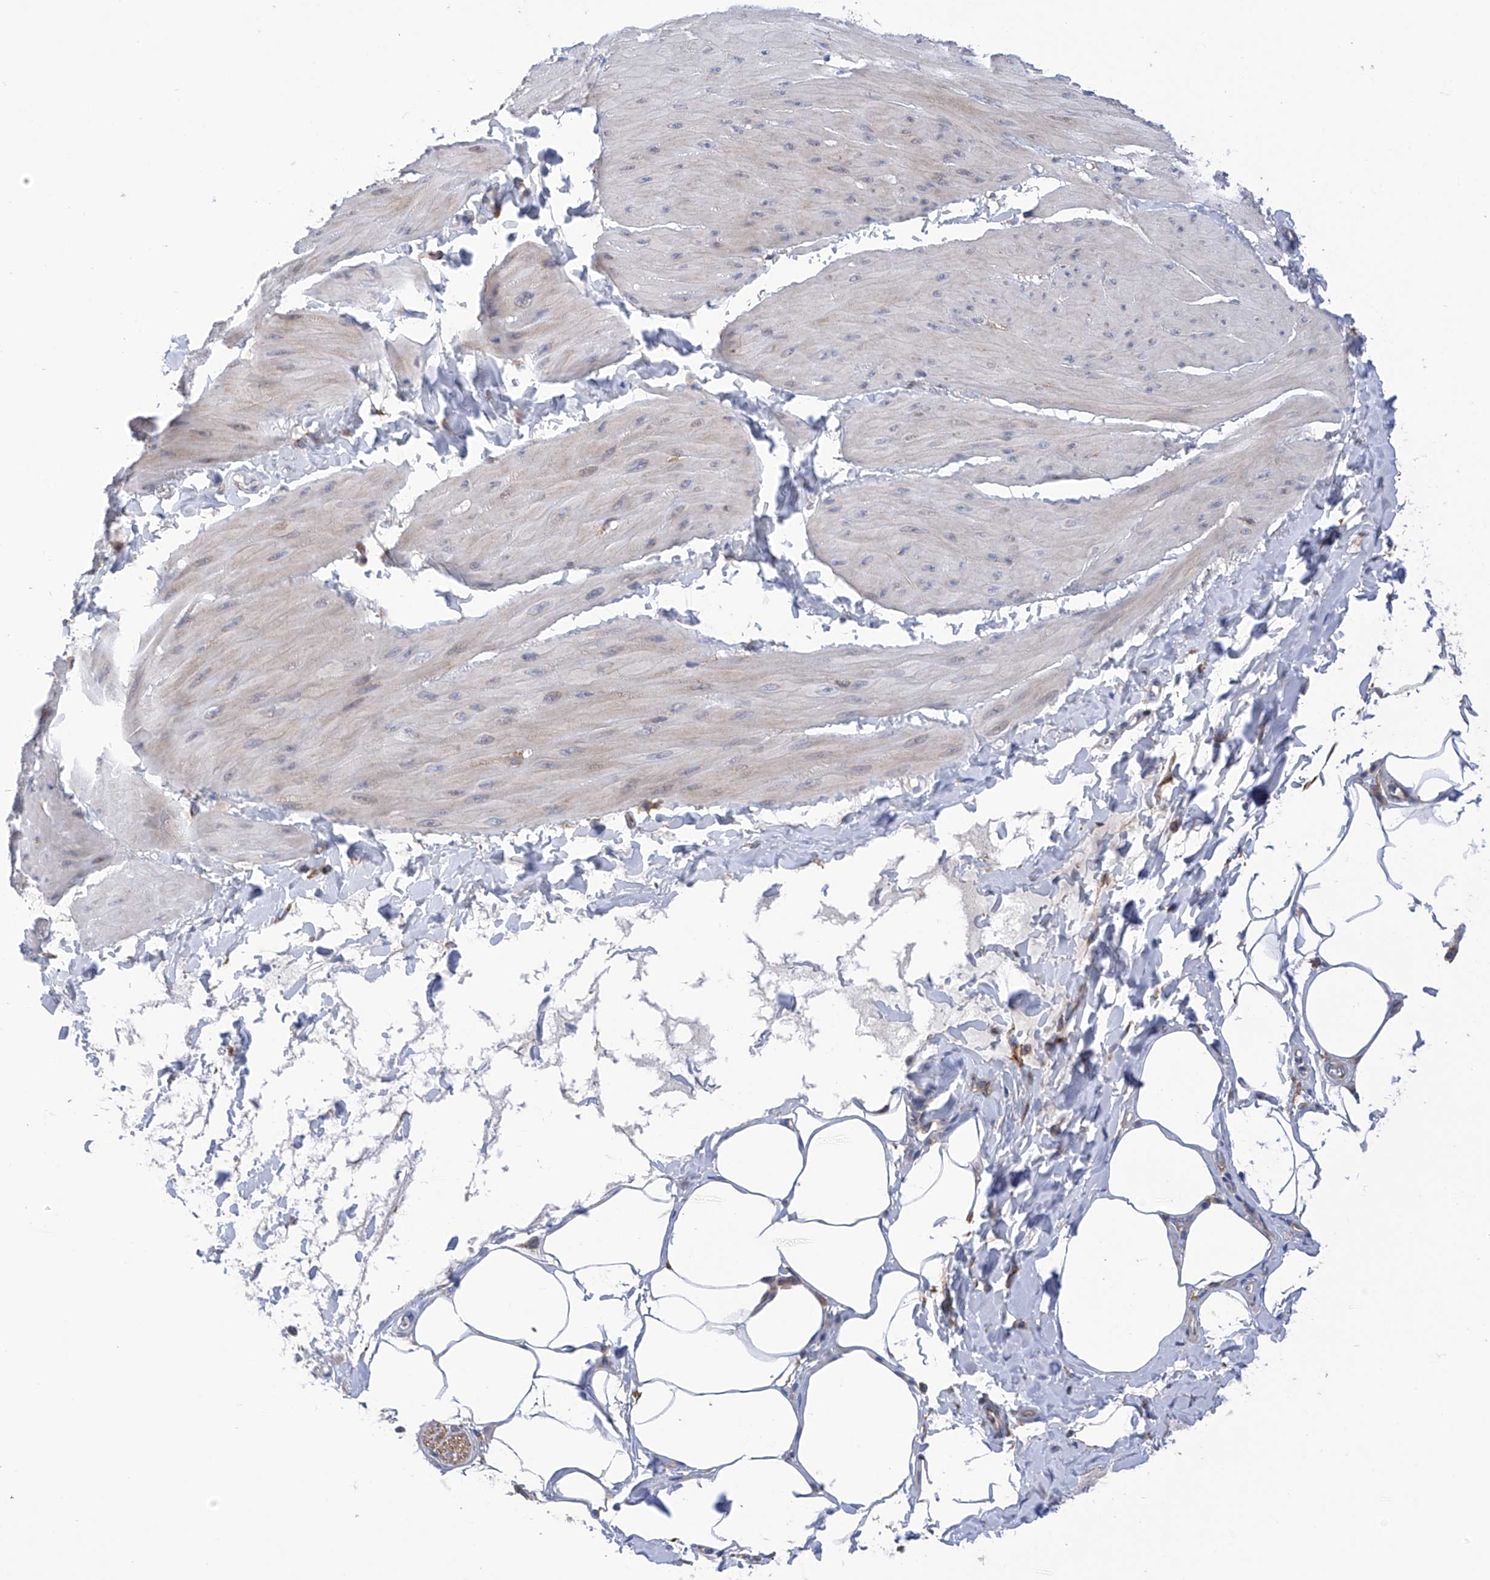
{"staining": {"intensity": "negative", "quantity": "none", "location": "none"}, "tissue": "smooth muscle", "cell_type": "Smooth muscle cells", "image_type": "normal", "snomed": [{"axis": "morphology", "description": "Urothelial carcinoma, High grade"}, {"axis": "topography", "description": "Urinary bladder"}], "caption": "The image reveals no staining of smooth muscle cells in unremarkable smooth muscle. (Immunohistochemistry, brightfield microscopy, high magnification).", "gene": "P2RX7", "patient": {"sex": "male", "age": 46}}